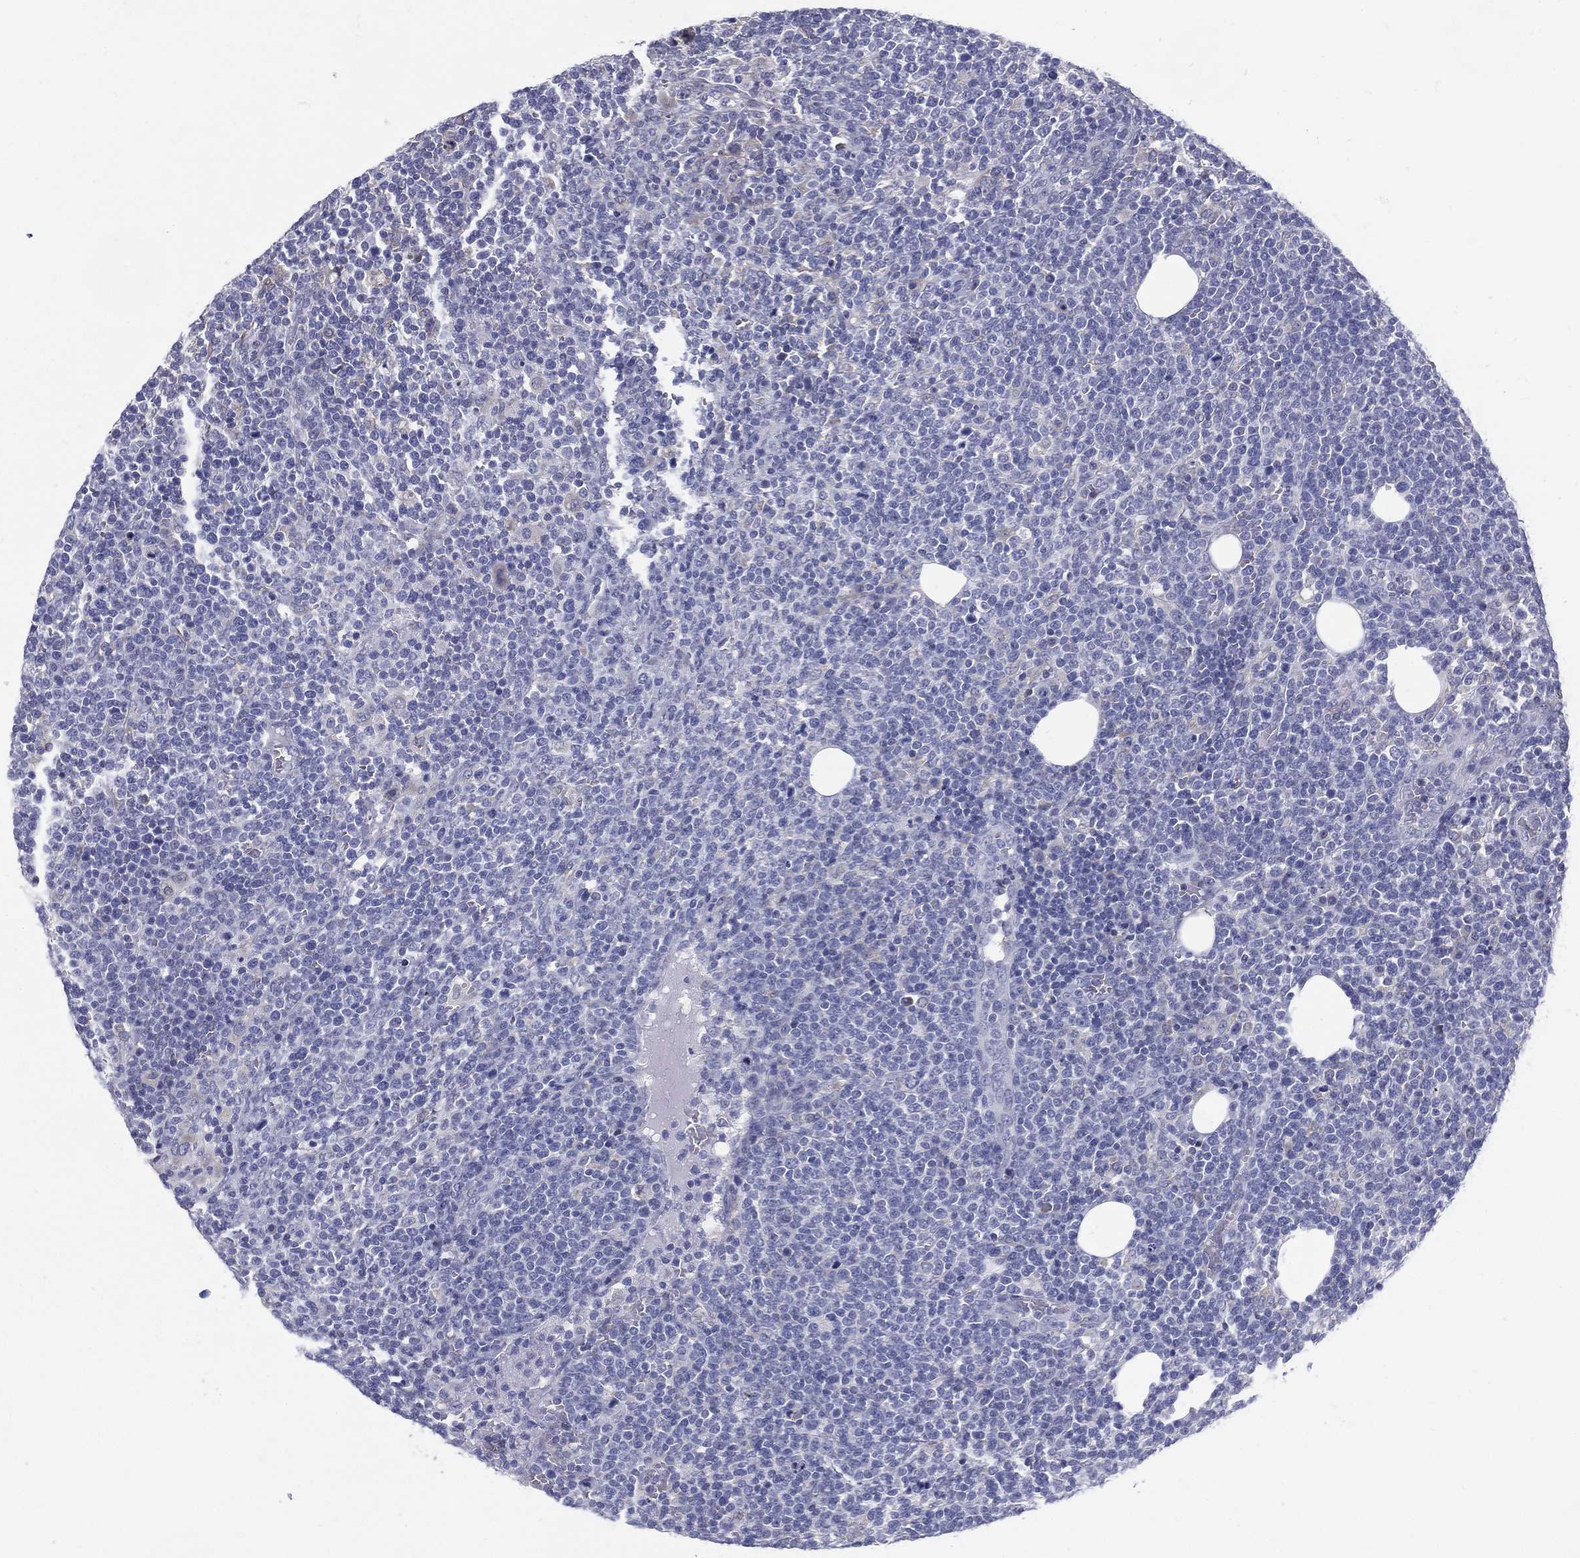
{"staining": {"intensity": "negative", "quantity": "none", "location": "none"}, "tissue": "lymphoma", "cell_type": "Tumor cells", "image_type": "cancer", "snomed": [{"axis": "morphology", "description": "Malignant lymphoma, non-Hodgkin's type, High grade"}, {"axis": "topography", "description": "Lymph node"}], "caption": "An IHC image of high-grade malignant lymphoma, non-Hodgkin's type is shown. There is no staining in tumor cells of high-grade malignant lymphoma, non-Hodgkin's type.", "gene": "C19orf18", "patient": {"sex": "male", "age": 61}}